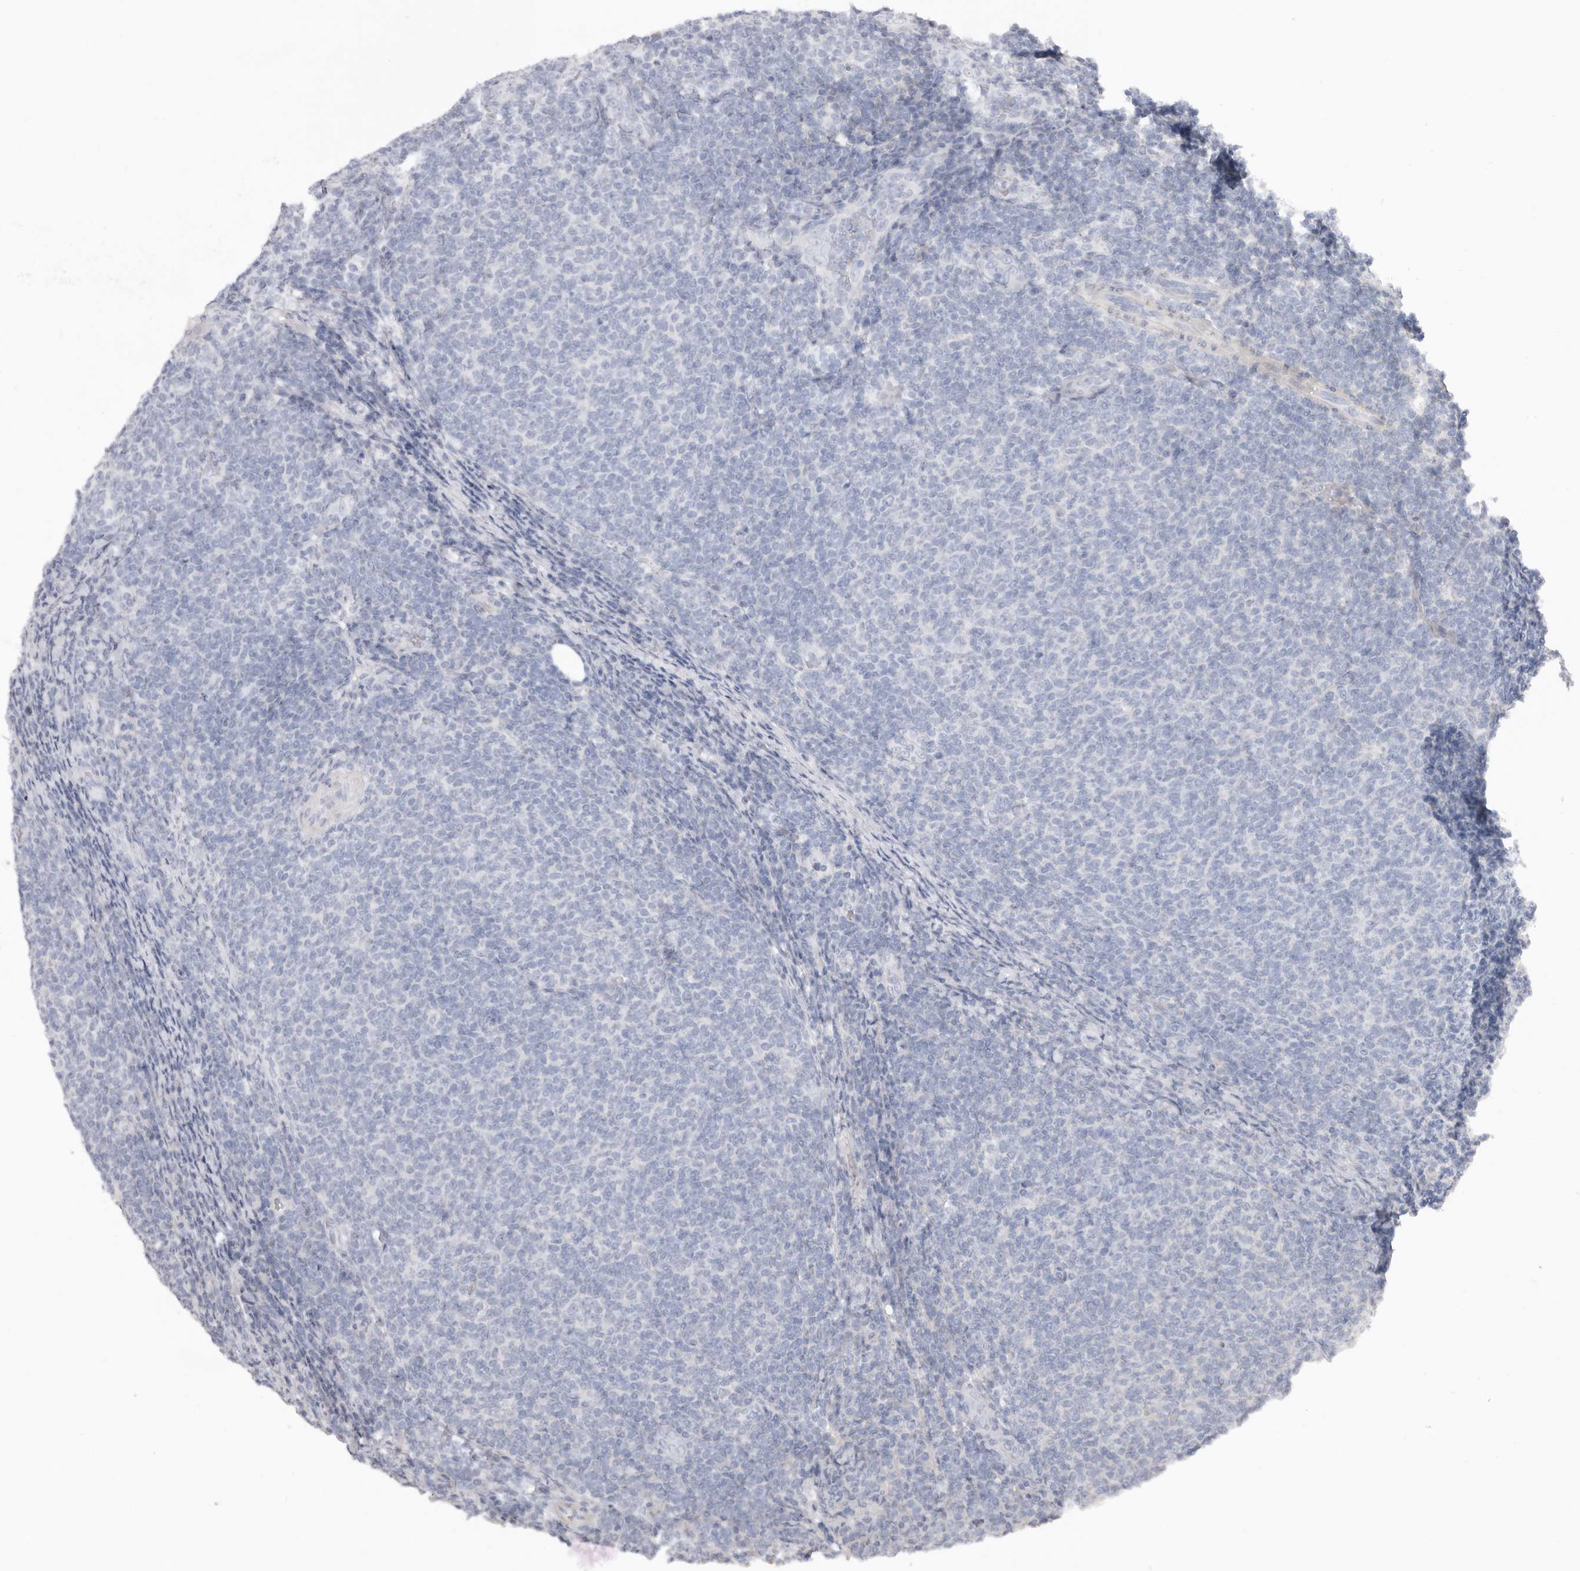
{"staining": {"intensity": "negative", "quantity": "none", "location": "none"}, "tissue": "lymphoma", "cell_type": "Tumor cells", "image_type": "cancer", "snomed": [{"axis": "morphology", "description": "Malignant lymphoma, non-Hodgkin's type, Low grade"}, {"axis": "topography", "description": "Lymph node"}], "caption": "This is an IHC histopathology image of human lymphoma. There is no staining in tumor cells.", "gene": "RXFP1", "patient": {"sex": "male", "age": 66}}